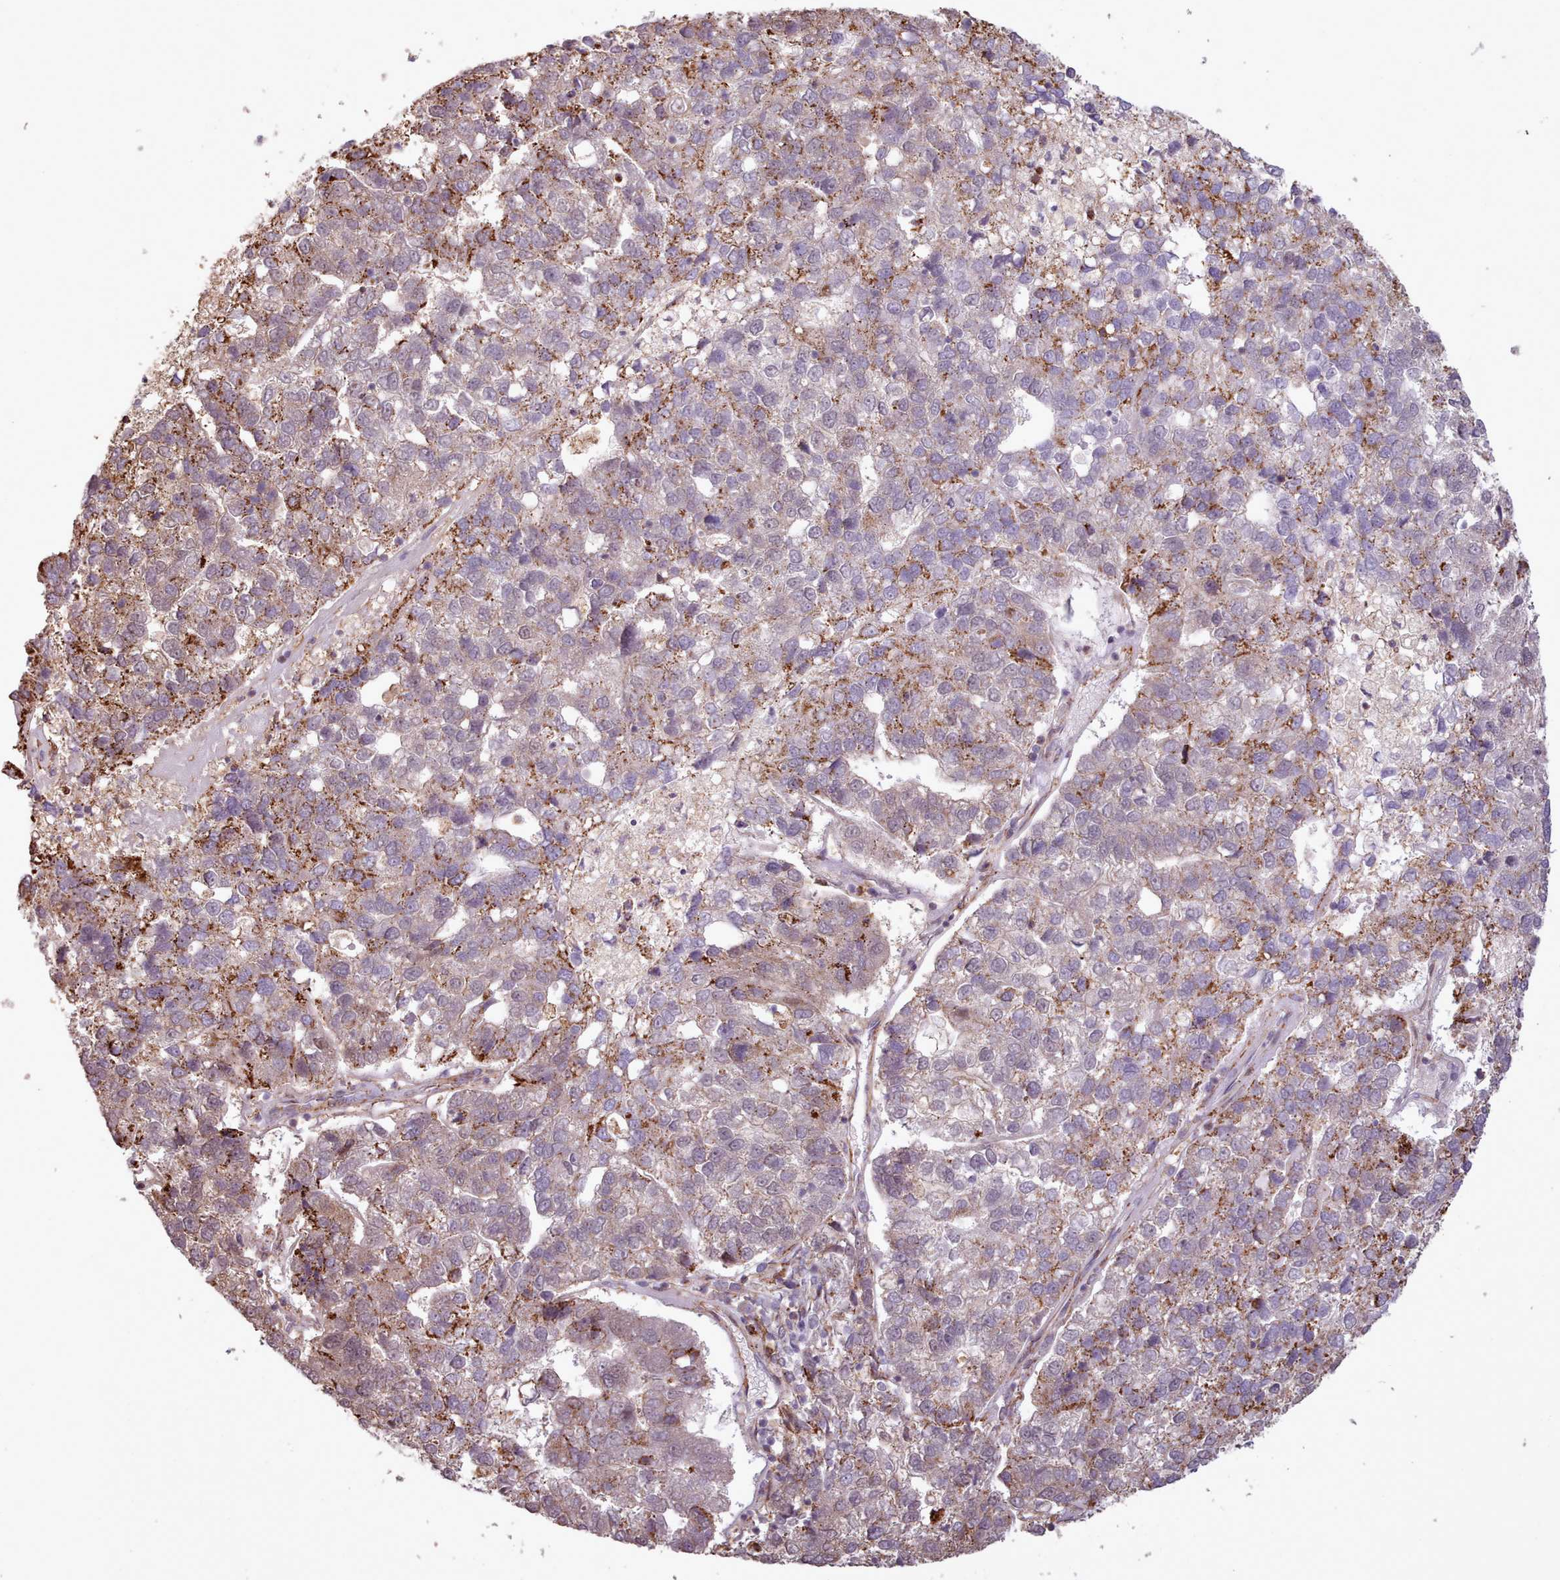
{"staining": {"intensity": "moderate", "quantity": "25%-75%", "location": "cytoplasmic/membranous"}, "tissue": "pancreatic cancer", "cell_type": "Tumor cells", "image_type": "cancer", "snomed": [{"axis": "morphology", "description": "Adenocarcinoma, NOS"}, {"axis": "topography", "description": "Pancreas"}], "caption": "Pancreatic cancer stained with a brown dye shows moderate cytoplasmic/membranous positive positivity in about 25%-75% of tumor cells.", "gene": "ZMYM4", "patient": {"sex": "female", "age": 61}}